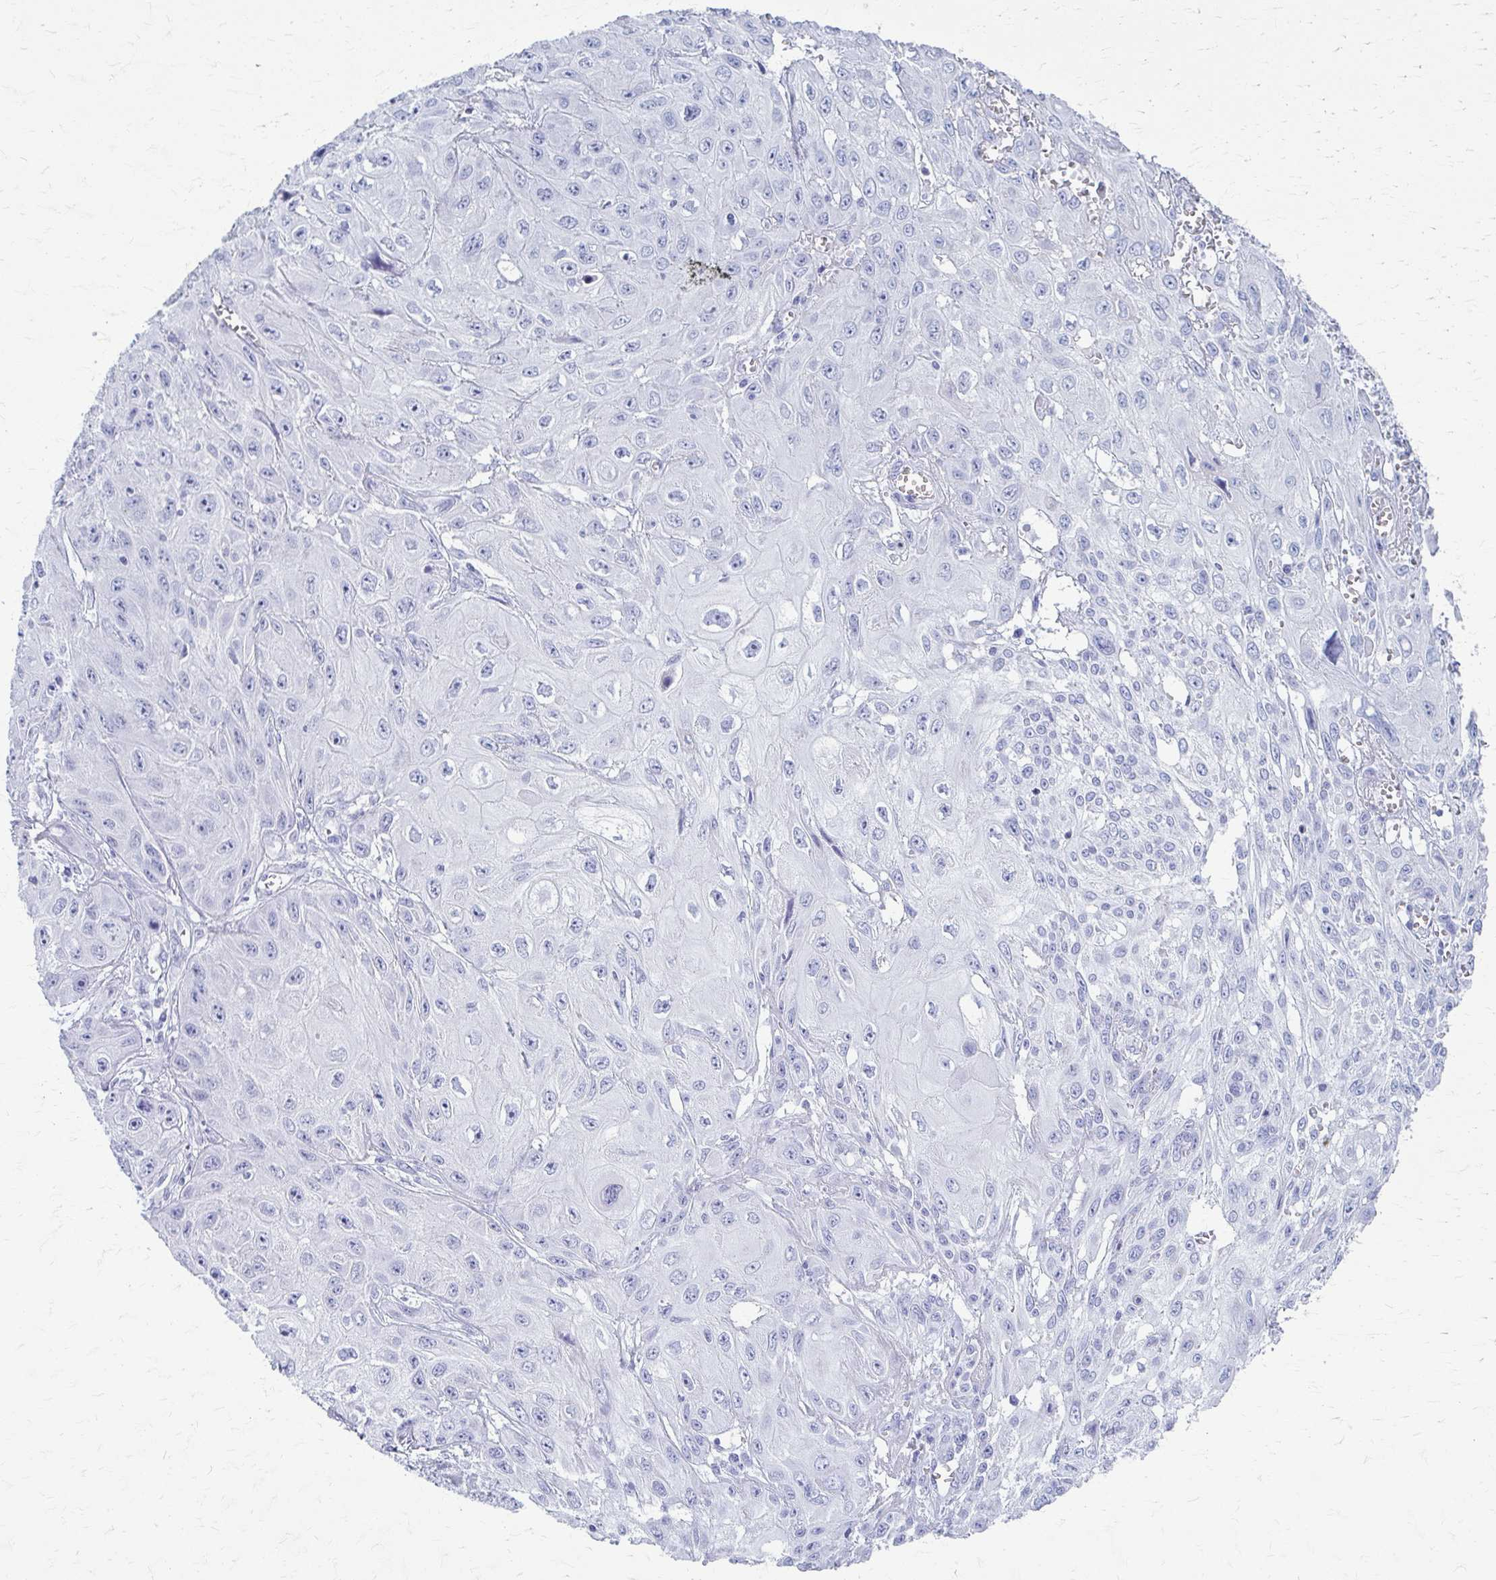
{"staining": {"intensity": "negative", "quantity": "none", "location": "none"}, "tissue": "skin cancer", "cell_type": "Tumor cells", "image_type": "cancer", "snomed": [{"axis": "morphology", "description": "Squamous cell carcinoma, NOS"}, {"axis": "topography", "description": "Skin"}, {"axis": "topography", "description": "Vulva"}], "caption": "Histopathology image shows no significant protein expression in tumor cells of squamous cell carcinoma (skin).", "gene": "CELF5", "patient": {"sex": "female", "age": 71}}